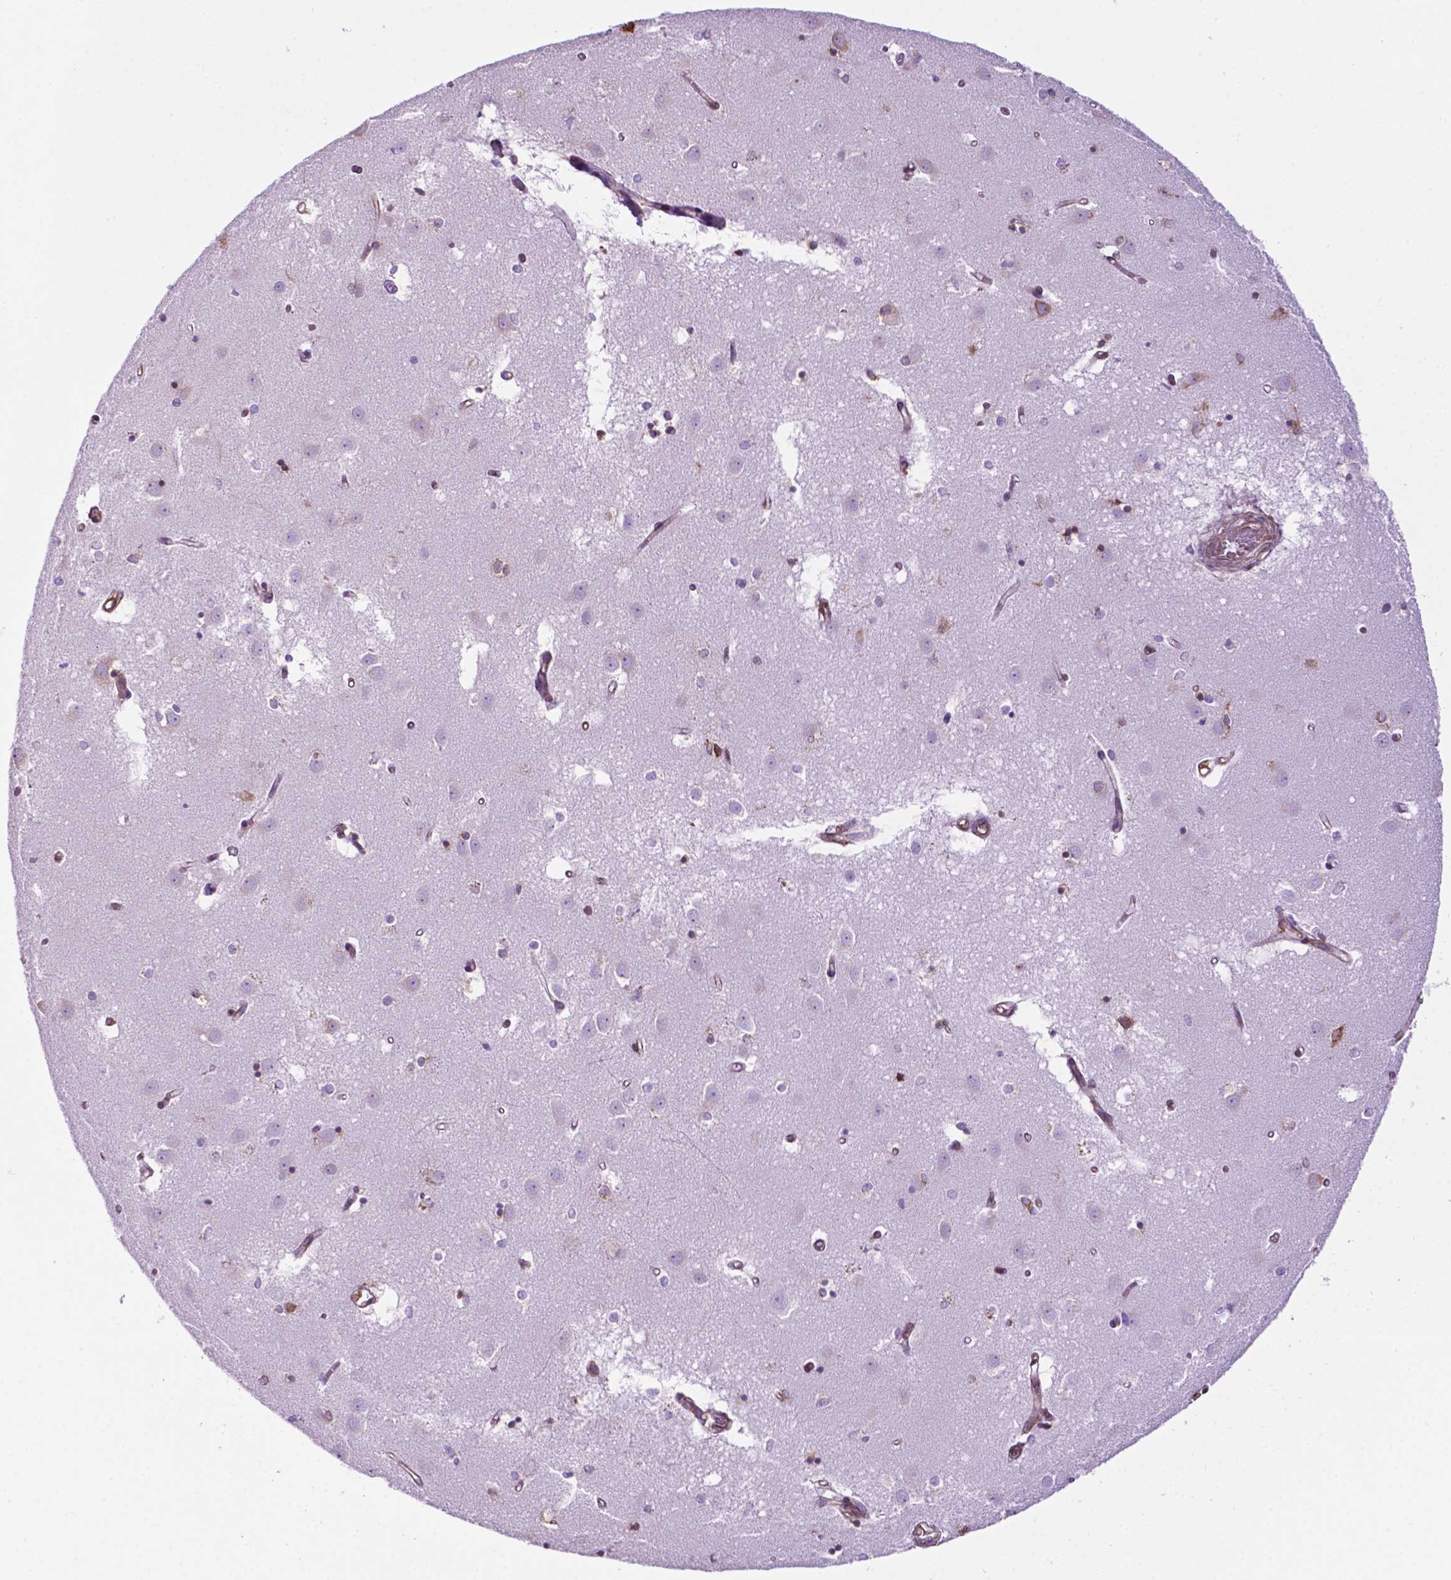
{"staining": {"intensity": "moderate", "quantity": "25%-75%", "location": "cytoplasmic/membranous"}, "tissue": "caudate", "cell_type": "Glial cells", "image_type": "normal", "snomed": [{"axis": "morphology", "description": "Normal tissue, NOS"}, {"axis": "topography", "description": "Lateral ventricle wall"}], "caption": "This photomicrograph shows unremarkable caudate stained with IHC to label a protein in brown. The cytoplasmic/membranous of glial cells show moderate positivity for the protein. Nuclei are counter-stained blue.", "gene": "RPL29", "patient": {"sex": "male", "age": 54}}